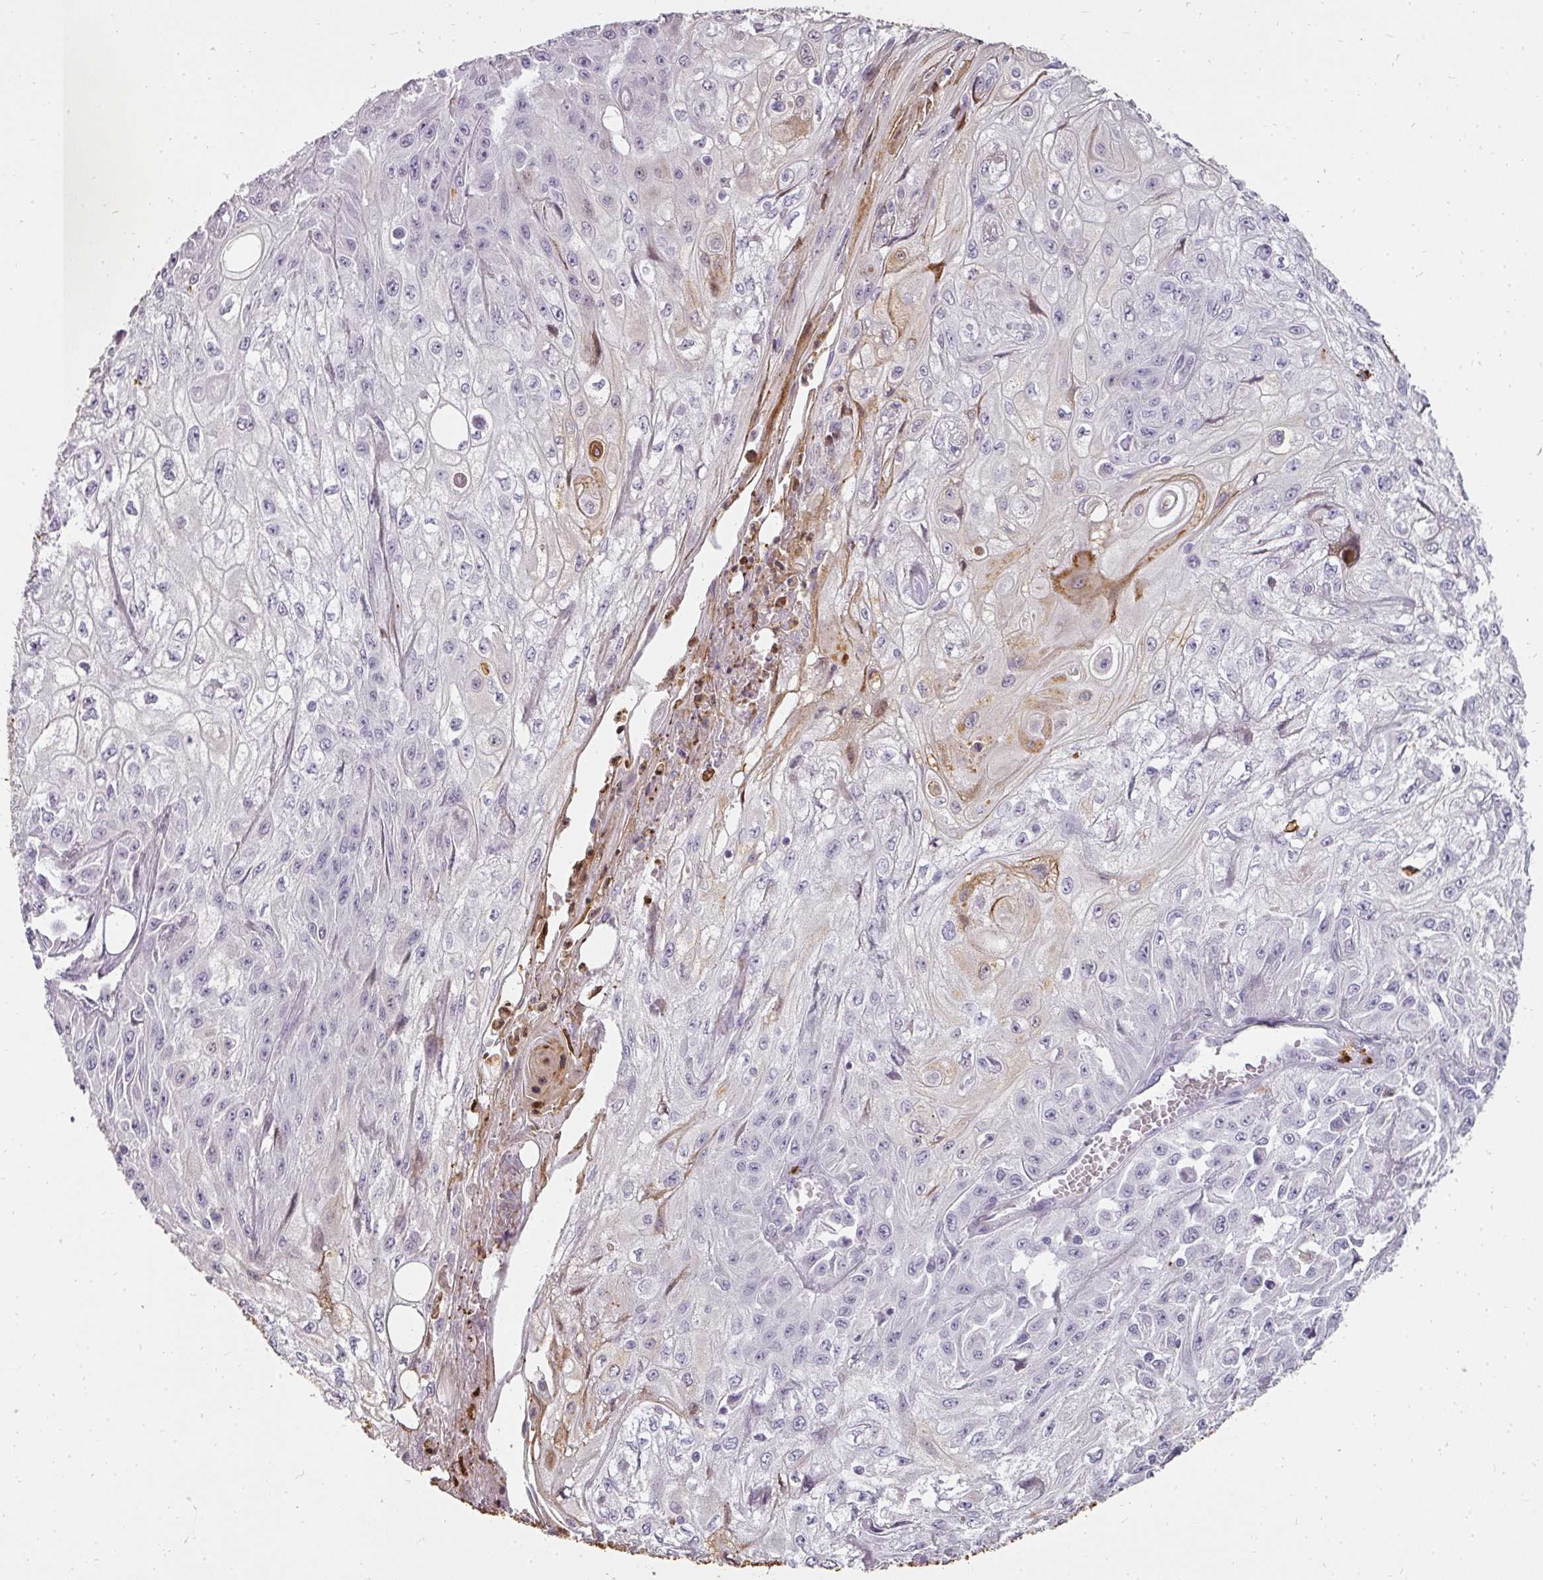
{"staining": {"intensity": "negative", "quantity": "none", "location": "none"}, "tissue": "skin cancer", "cell_type": "Tumor cells", "image_type": "cancer", "snomed": [{"axis": "morphology", "description": "Squamous cell carcinoma, NOS"}, {"axis": "morphology", "description": "Squamous cell carcinoma, metastatic, NOS"}, {"axis": "topography", "description": "Skin"}, {"axis": "topography", "description": "Lymph node"}], "caption": "This micrograph is of skin squamous cell carcinoma stained with IHC to label a protein in brown with the nuclei are counter-stained blue. There is no positivity in tumor cells.", "gene": "BIK", "patient": {"sex": "male", "age": 75}}